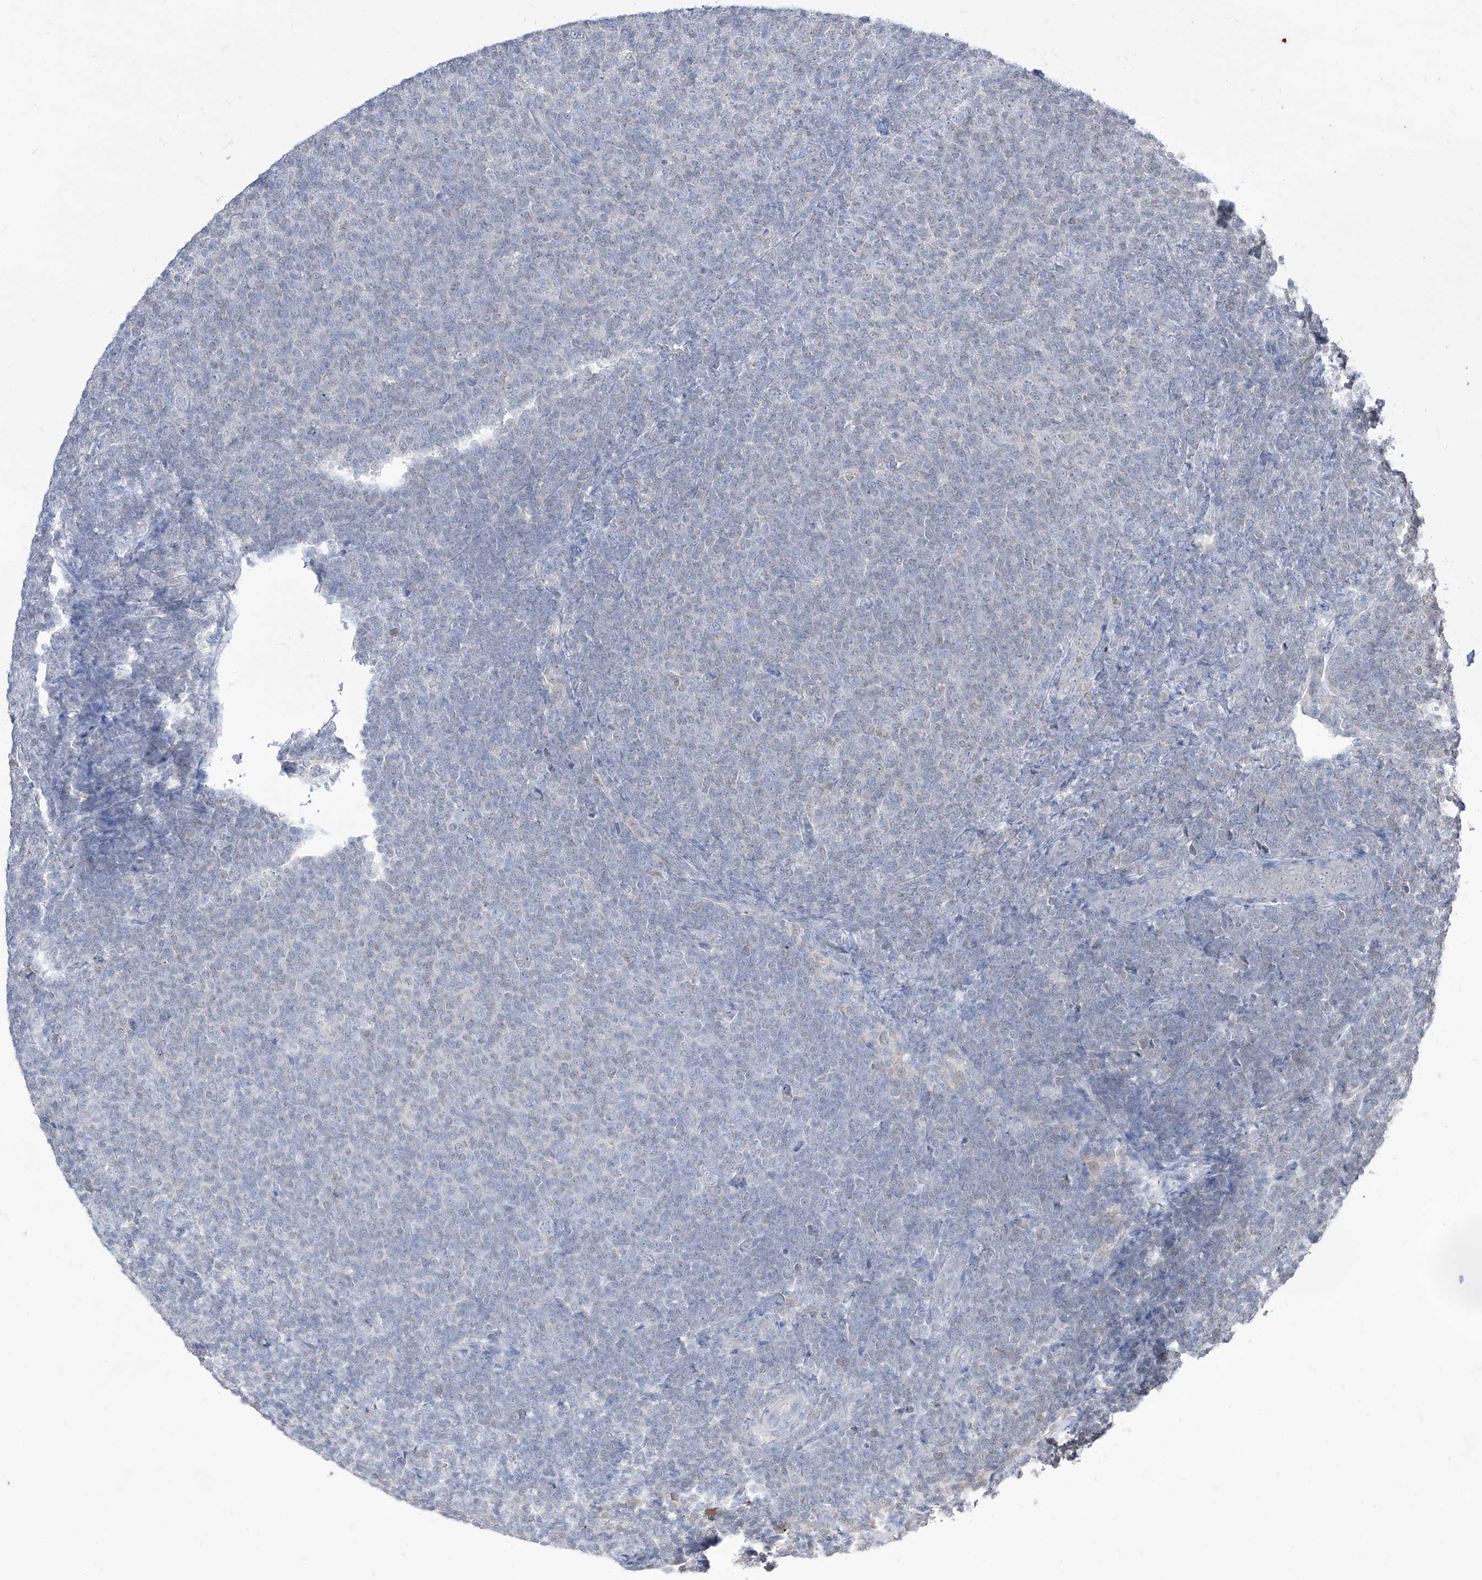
{"staining": {"intensity": "negative", "quantity": "none", "location": "none"}, "tissue": "lymphoma", "cell_type": "Tumor cells", "image_type": "cancer", "snomed": [{"axis": "morphology", "description": "Malignant lymphoma, non-Hodgkin's type, Low grade"}, {"axis": "topography", "description": "Lymph node"}], "caption": "Tumor cells show no significant positivity in lymphoma.", "gene": "BROX", "patient": {"sex": "male", "age": 66}}